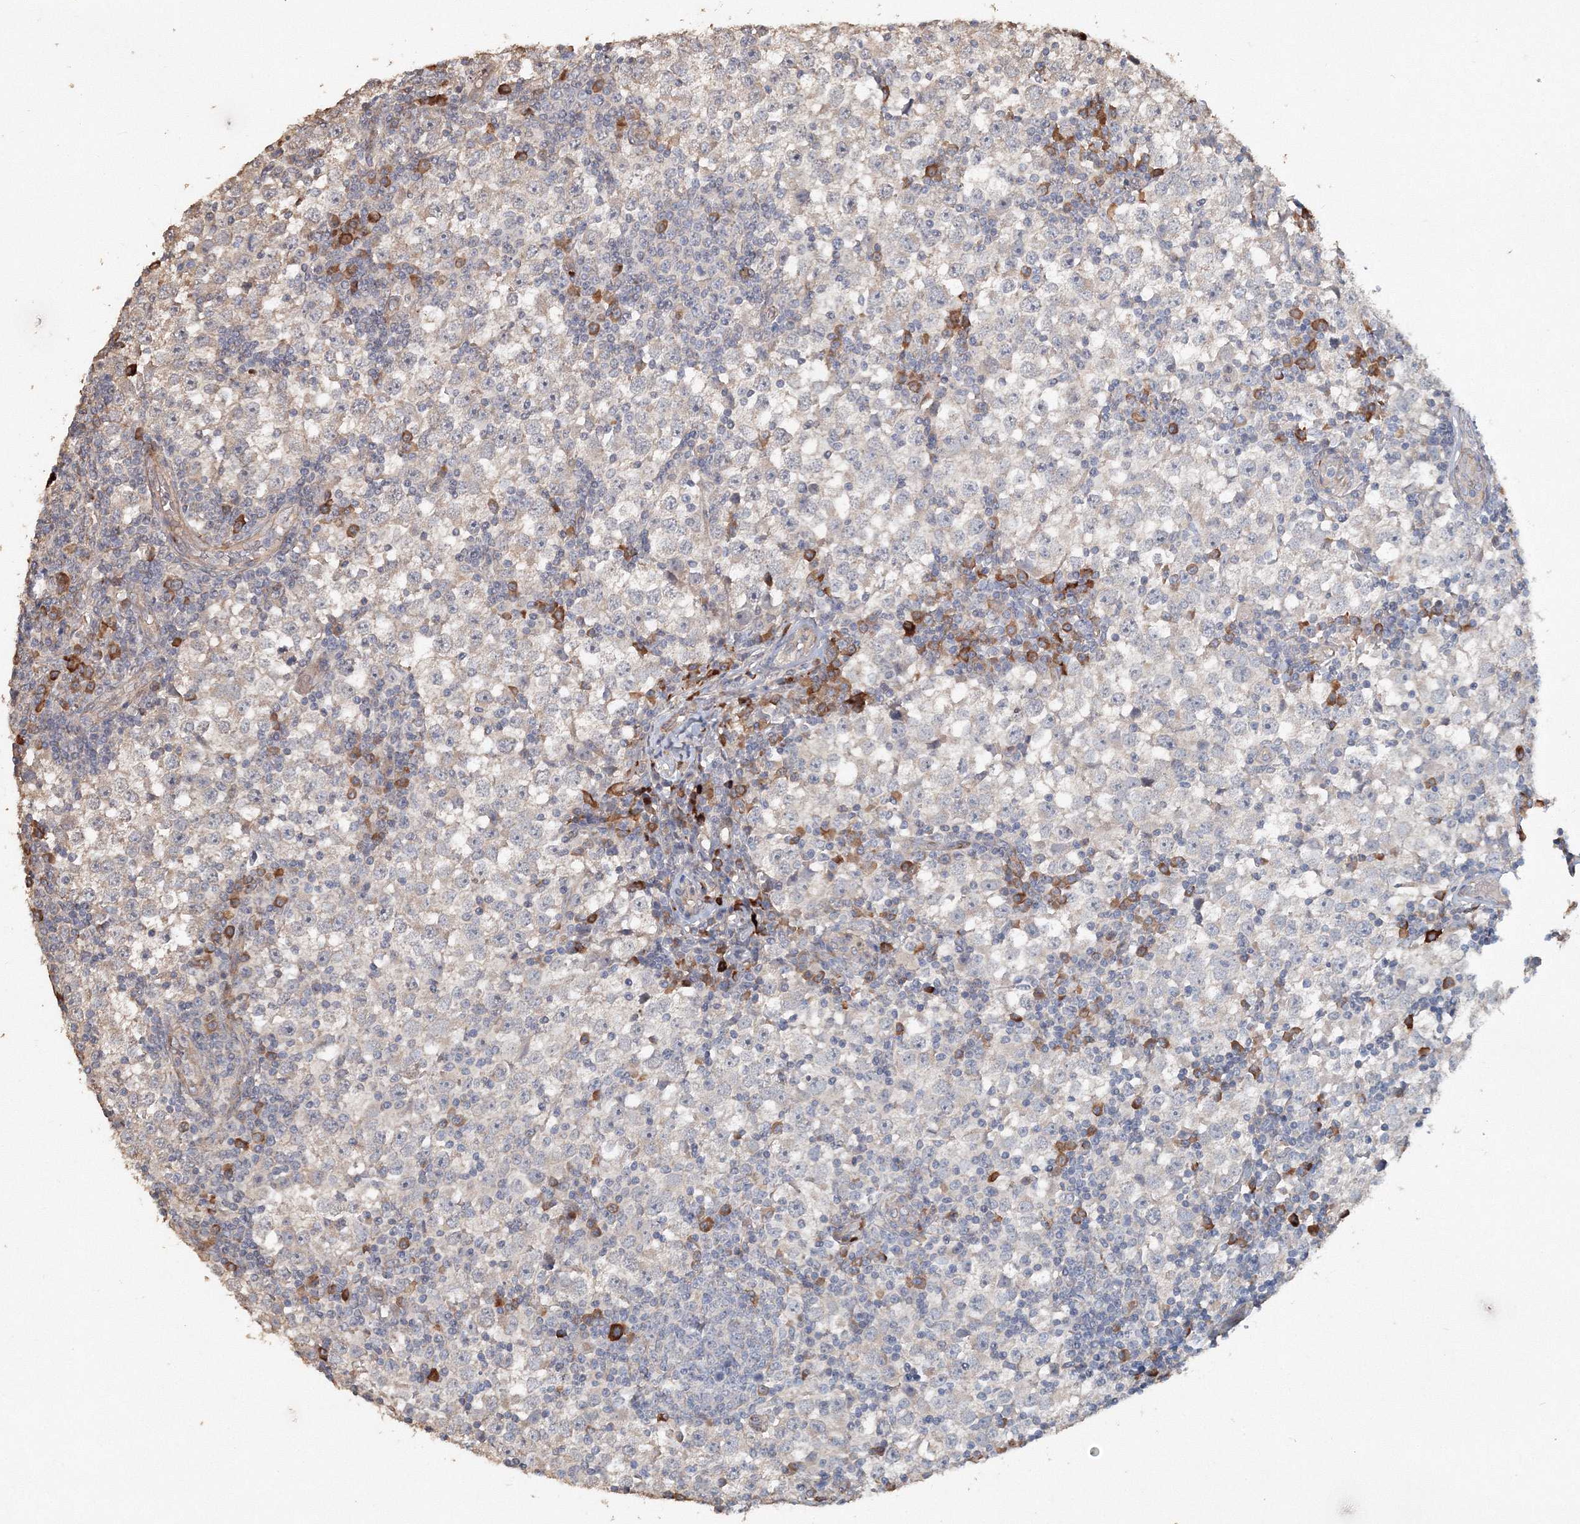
{"staining": {"intensity": "negative", "quantity": "none", "location": "none"}, "tissue": "testis cancer", "cell_type": "Tumor cells", "image_type": "cancer", "snomed": [{"axis": "morphology", "description": "Seminoma, NOS"}, {"axis": "topography", "description": "Testis"}], "caption": "The histopathology image demonstrates no significant expression in tumor cells of testis cancer (seminoma).", "gene": "NALF2", "patient": {"sex": "male", "age": 65}}